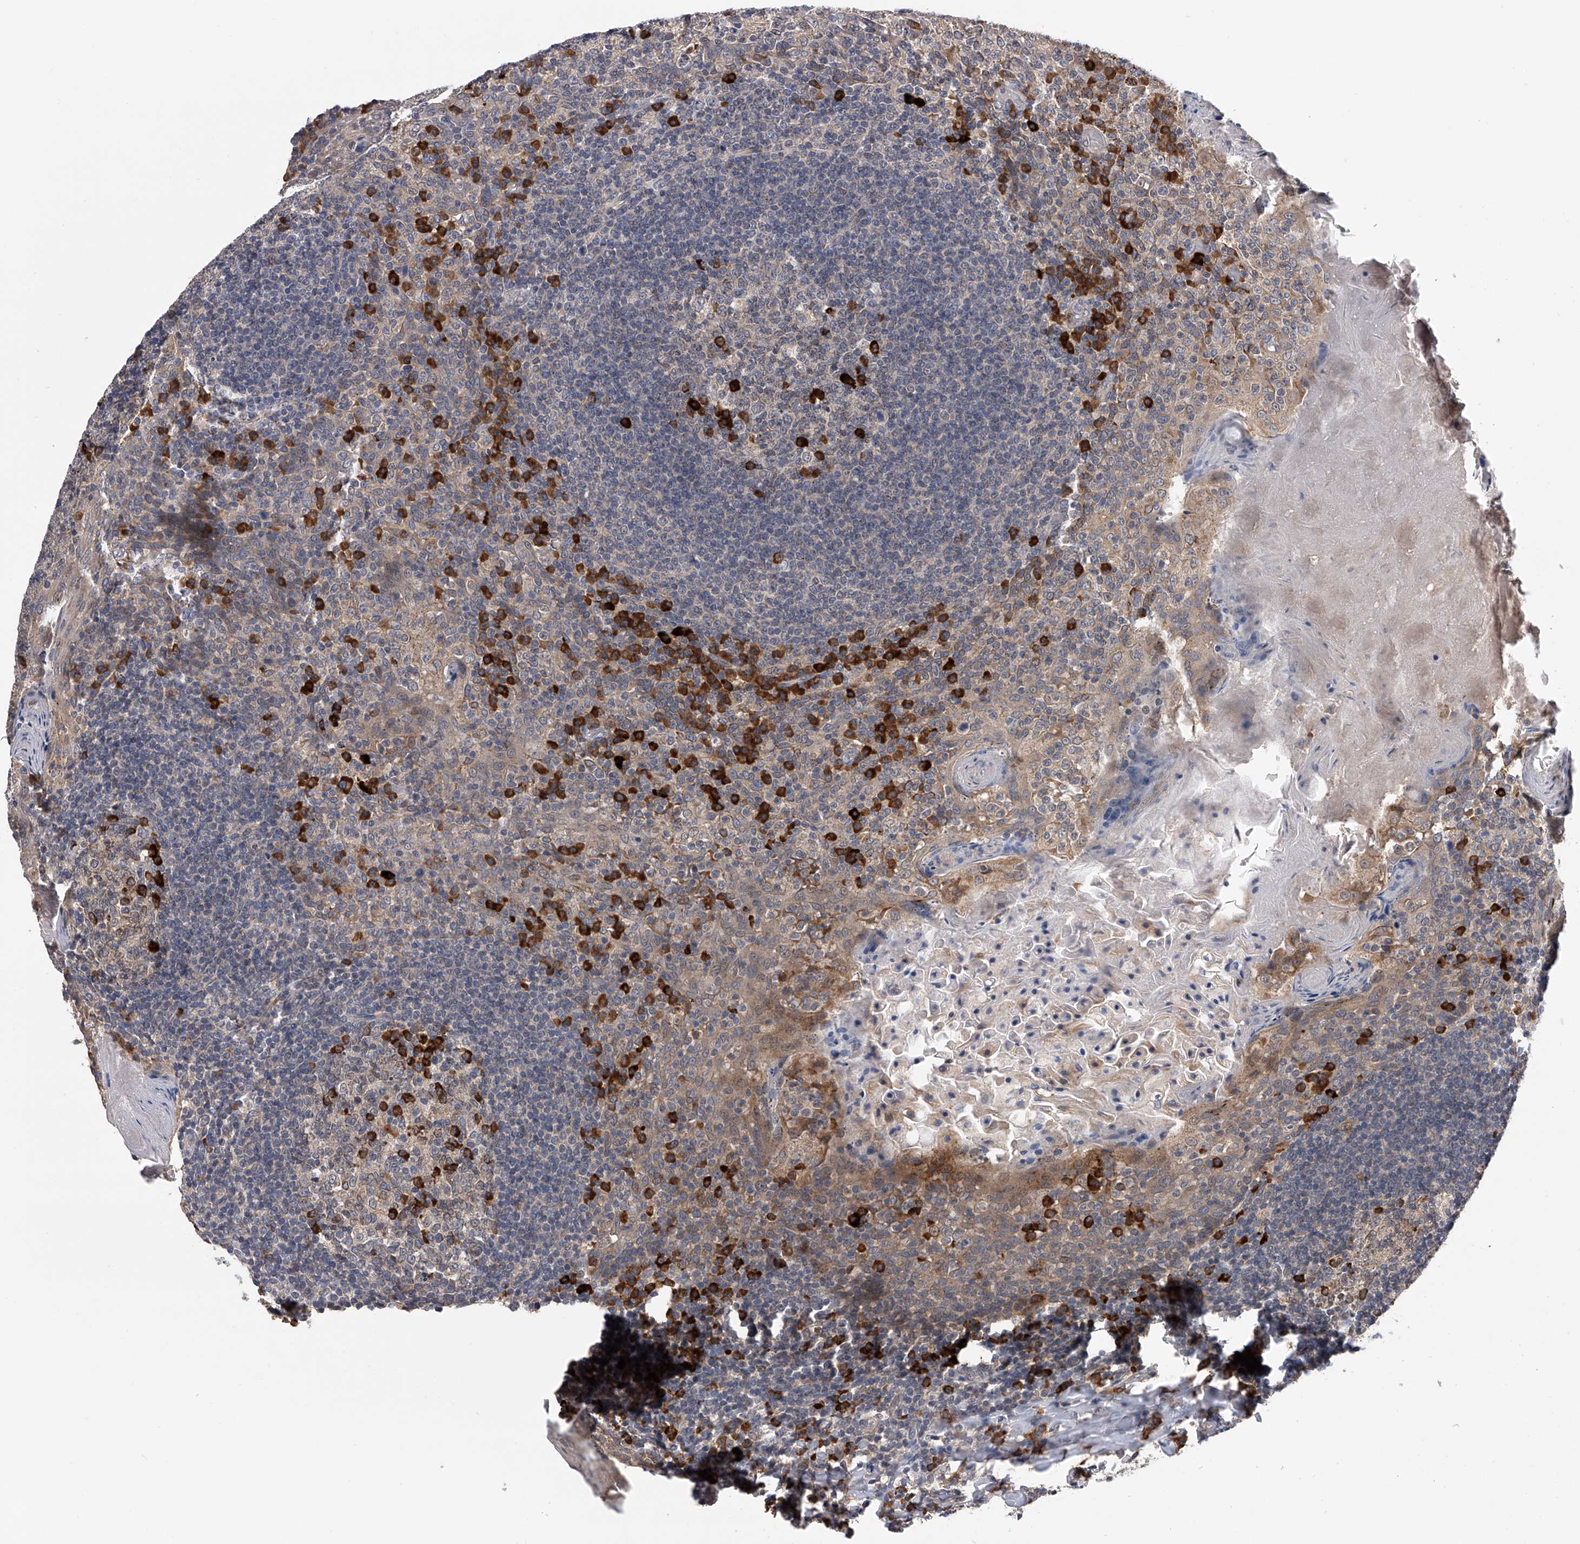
{"staining": {"intensity": "weak", "quantity": "<25%", "location": "cytoplasmic/membranous"}, "tissue": "tonsil", "cell_type": "Germinal center cells", "image_type": "normal", "snomed": [{"axis": "morphology", "description": "Normal tissue, NOS"}, {"axis": "topography", "description": "Tonsil"}], "caption": "This is a image of IHC staining of benign tonsil, which shows no staining in germinal center cells.", "gene": "SPOCK1", "patient": {"sex": "female", "age": 19}}